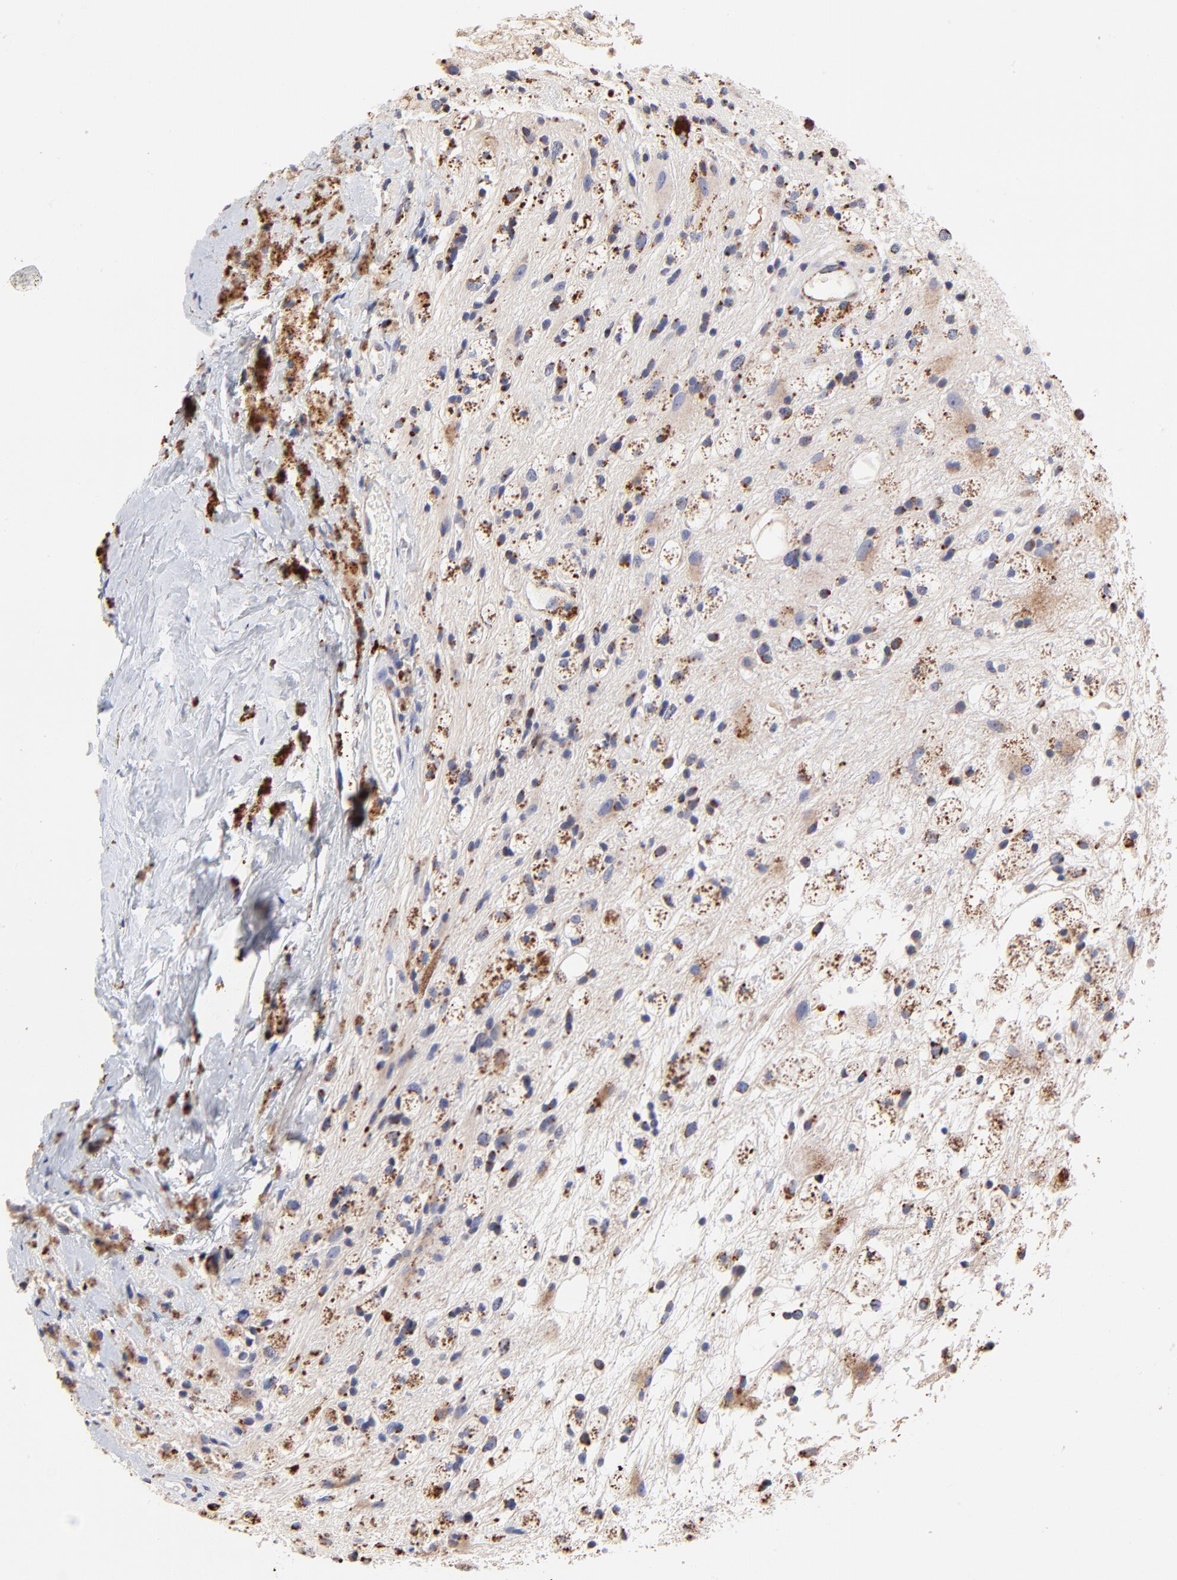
{"staining": {"intensity": "moderate", "quantity": "25%-75%", "location": "cytoplasmic/membranous"}, "tissue": "glioma", "cell_type": "Tumor cells", "image_type": "cancer", "snomed": [{"axis": "morphology", "description": "Glioma, malignant, High grade"}, {"axis": "topography", "description": "Brain"}], "caption": "Tumor cells exhibit medium levels of moderate cytoplasmic/membranous staining in approximately 25%-75% of cells in malignant glioma (high-grade). The protein is stained brown, and the nuclei are stained in blue (DAB (3,3'-diaminobenzidine) IHC with brightfield microscopy, high magnification).", "gene": "SSBP1", "patient": {"sex": "male", "age": 48}}